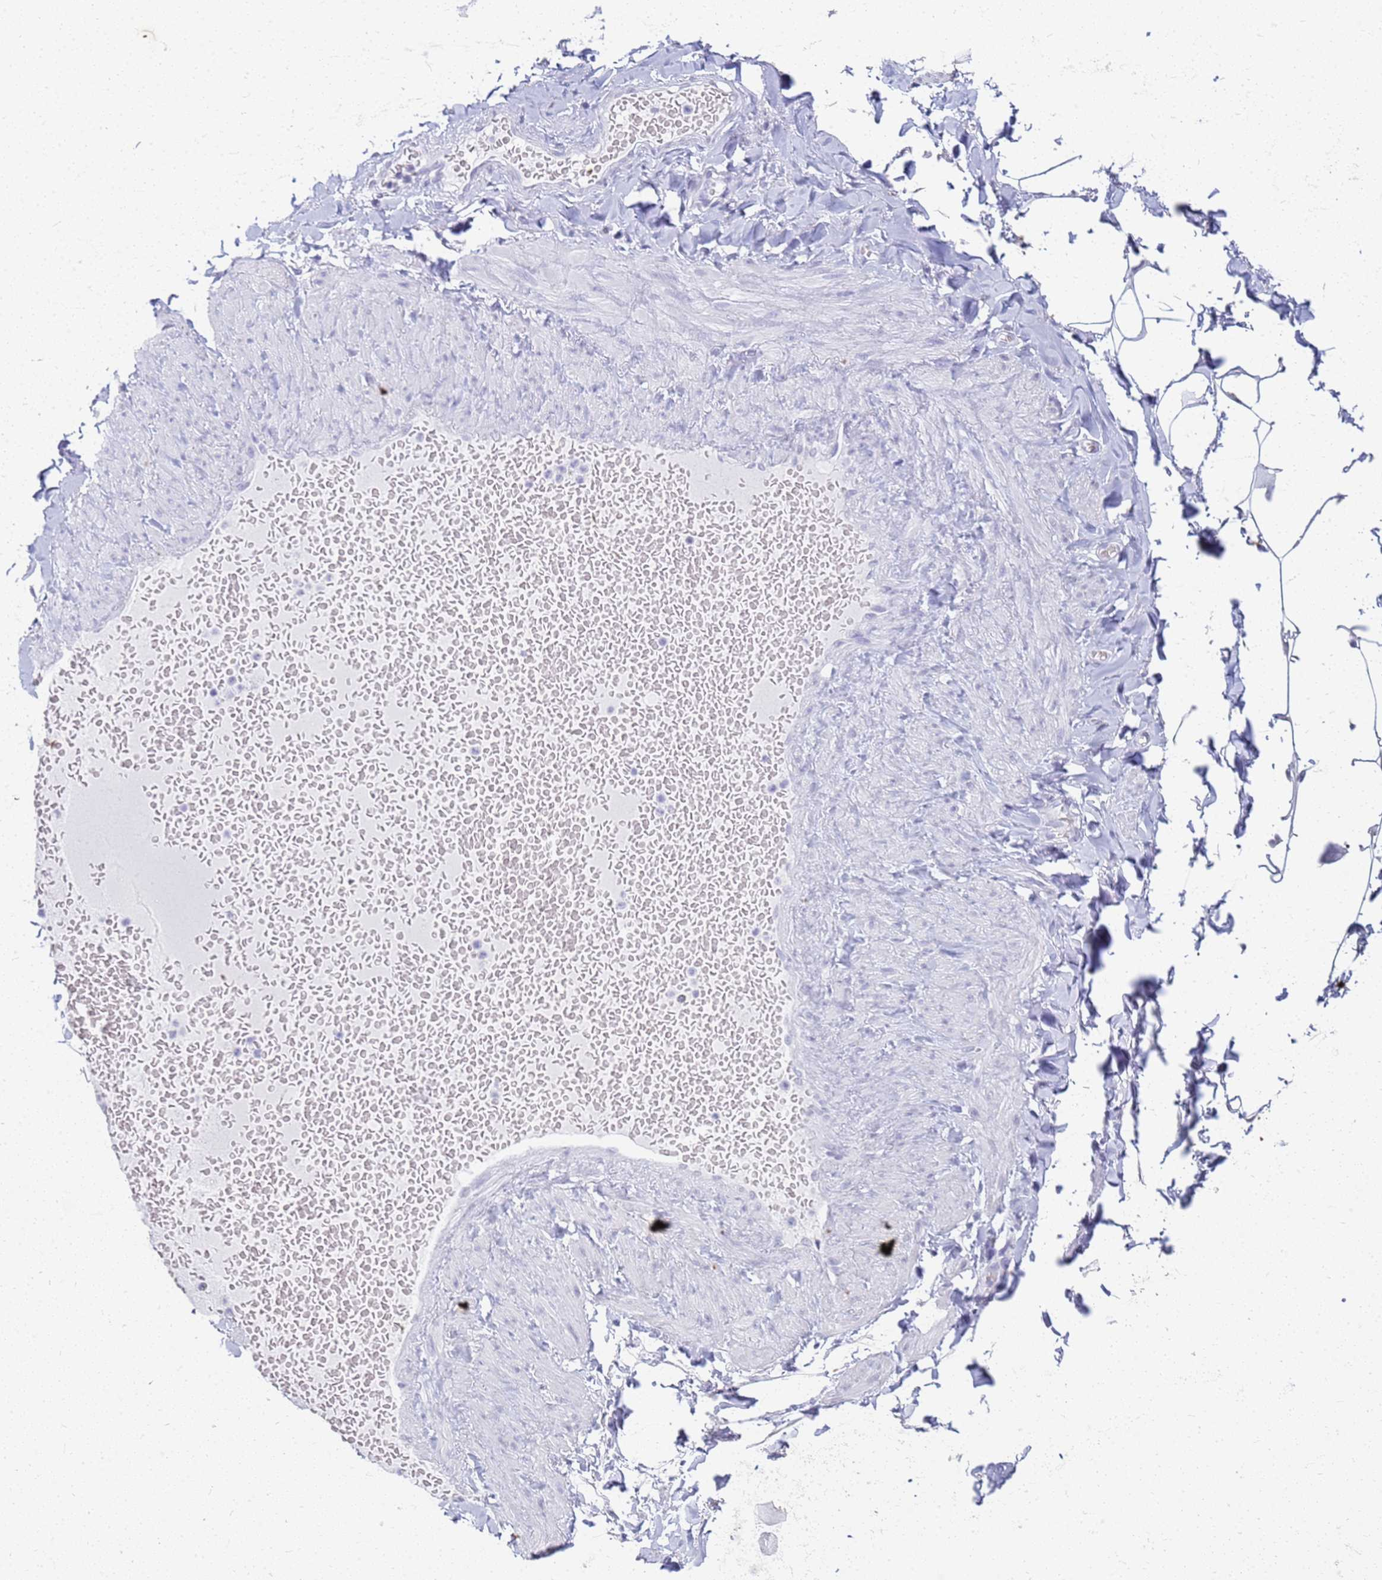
{"staining": {"intensity": "negative", "quantity": "none", "location": "none"}, "tissue": "adipose tissue", "cell_type": "Adipocytes", "image_type": "normal", "snomed": [{"axis": "morphology", "description": "Normal tissue, NOS"}, {"axis": "topography", "description": "Soft tissue"}, {"axis": "topography", "description": "Vascular tissue"}], "caption": "Adipose tissue was stained to show a protein in brown. There is no significant staining in adipocytes. (Brightfield microscopy of DAB (3,3'-diaminobenzidine) immunohistochemistry (IHC) at high magnification).", "gene": "SLC7A9", "patient": {"sex": "male", "age": 54}}